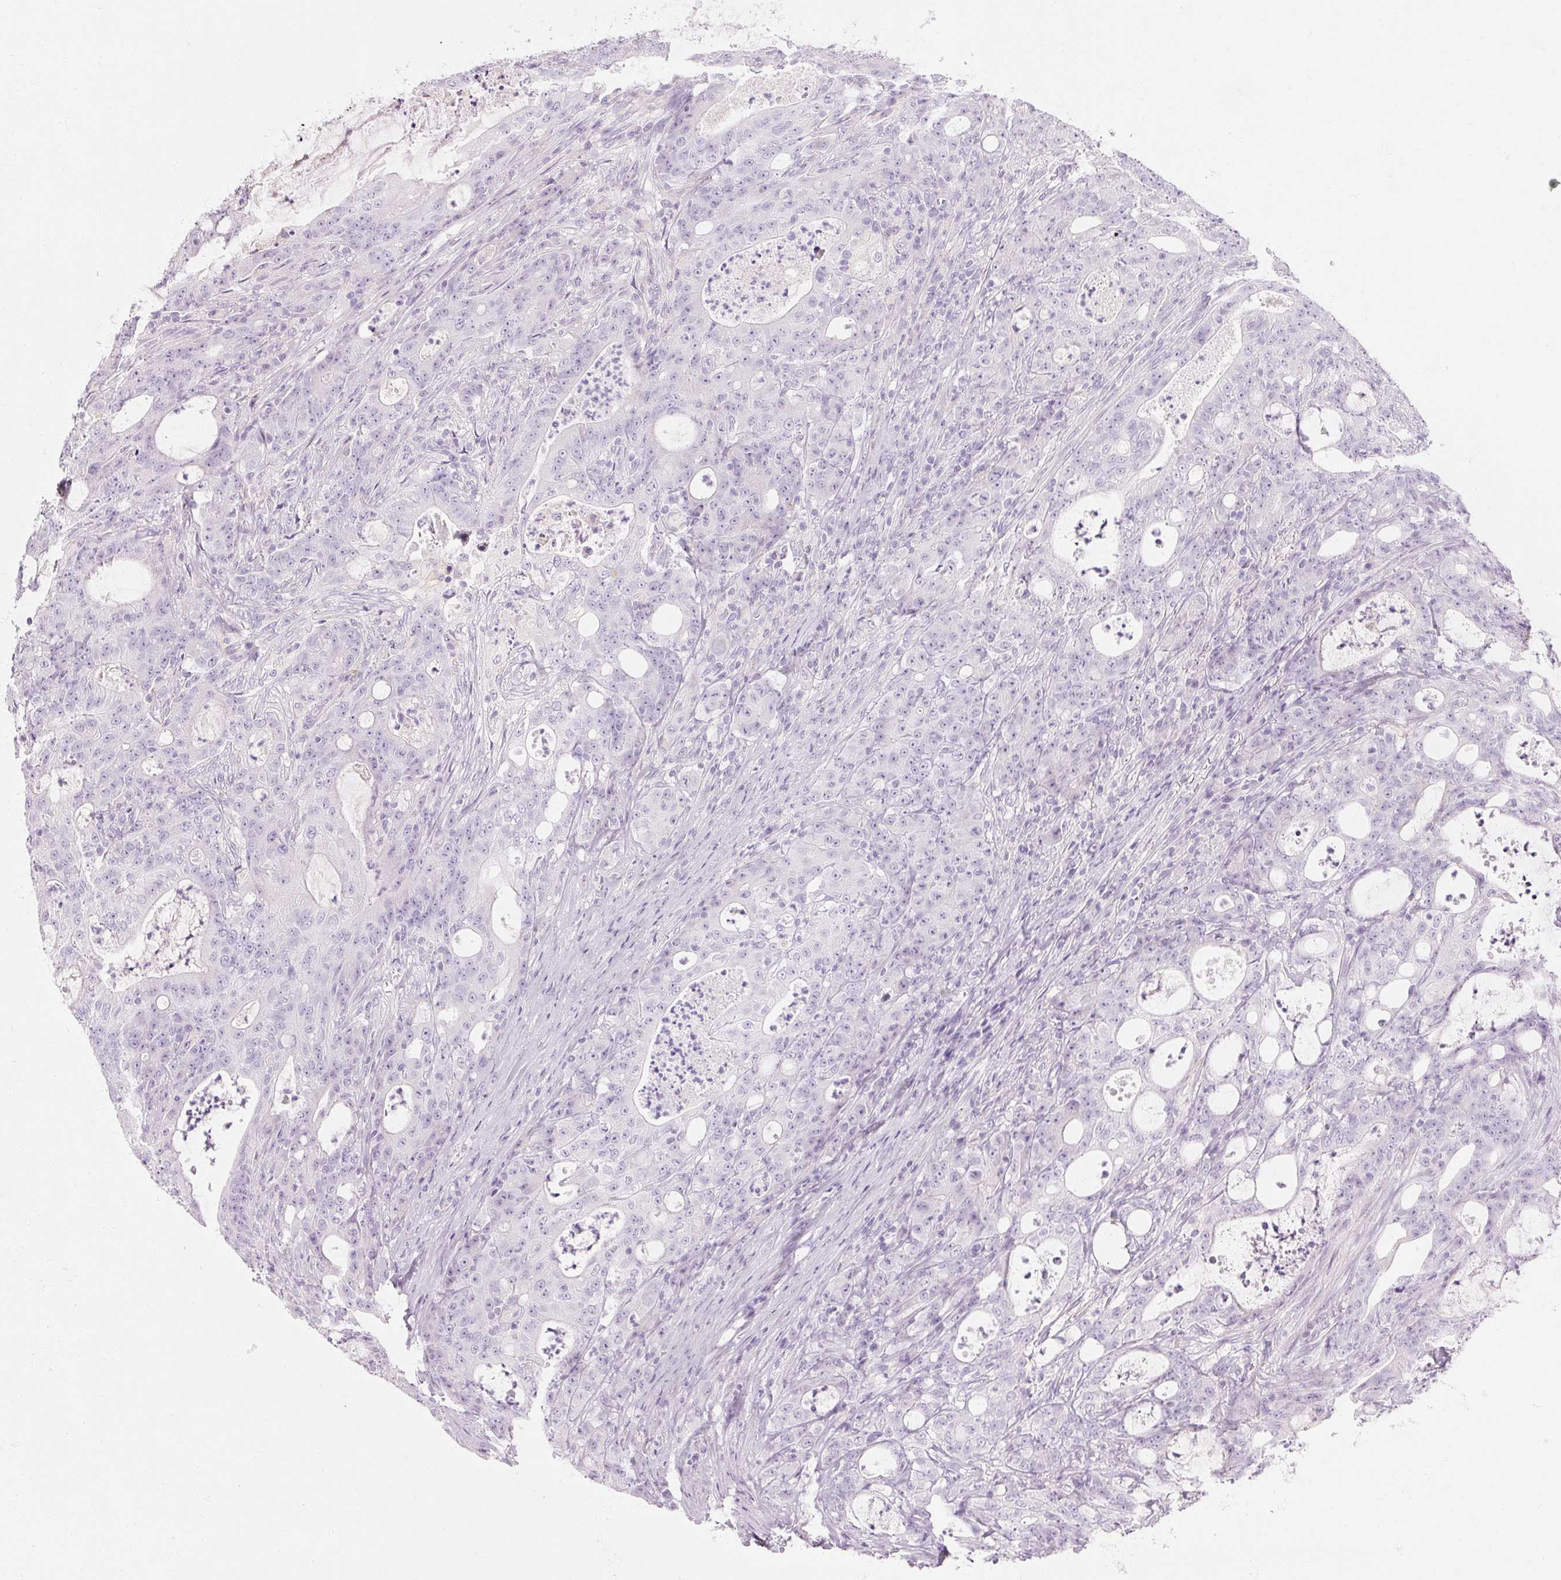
{"staining": {"intensity": "negative", "quantity": "none", "location": "none"}, "tissue": "colorectal cancer", "cell_type": "Tumor cells", "image_type": "cancer", "snomed": [{"axis": "morphology", "description": "Adenocarcinoma, NOS"}, {"axis": "topography", "description": "Colon"}], "caption": "Colorectal adenocarcinoma stained for a protein using immunohistochemistry demonstrates no staining tumor cells.", "gene": "NFE2L3", "patient": {"sex": "male", "age": 83}}